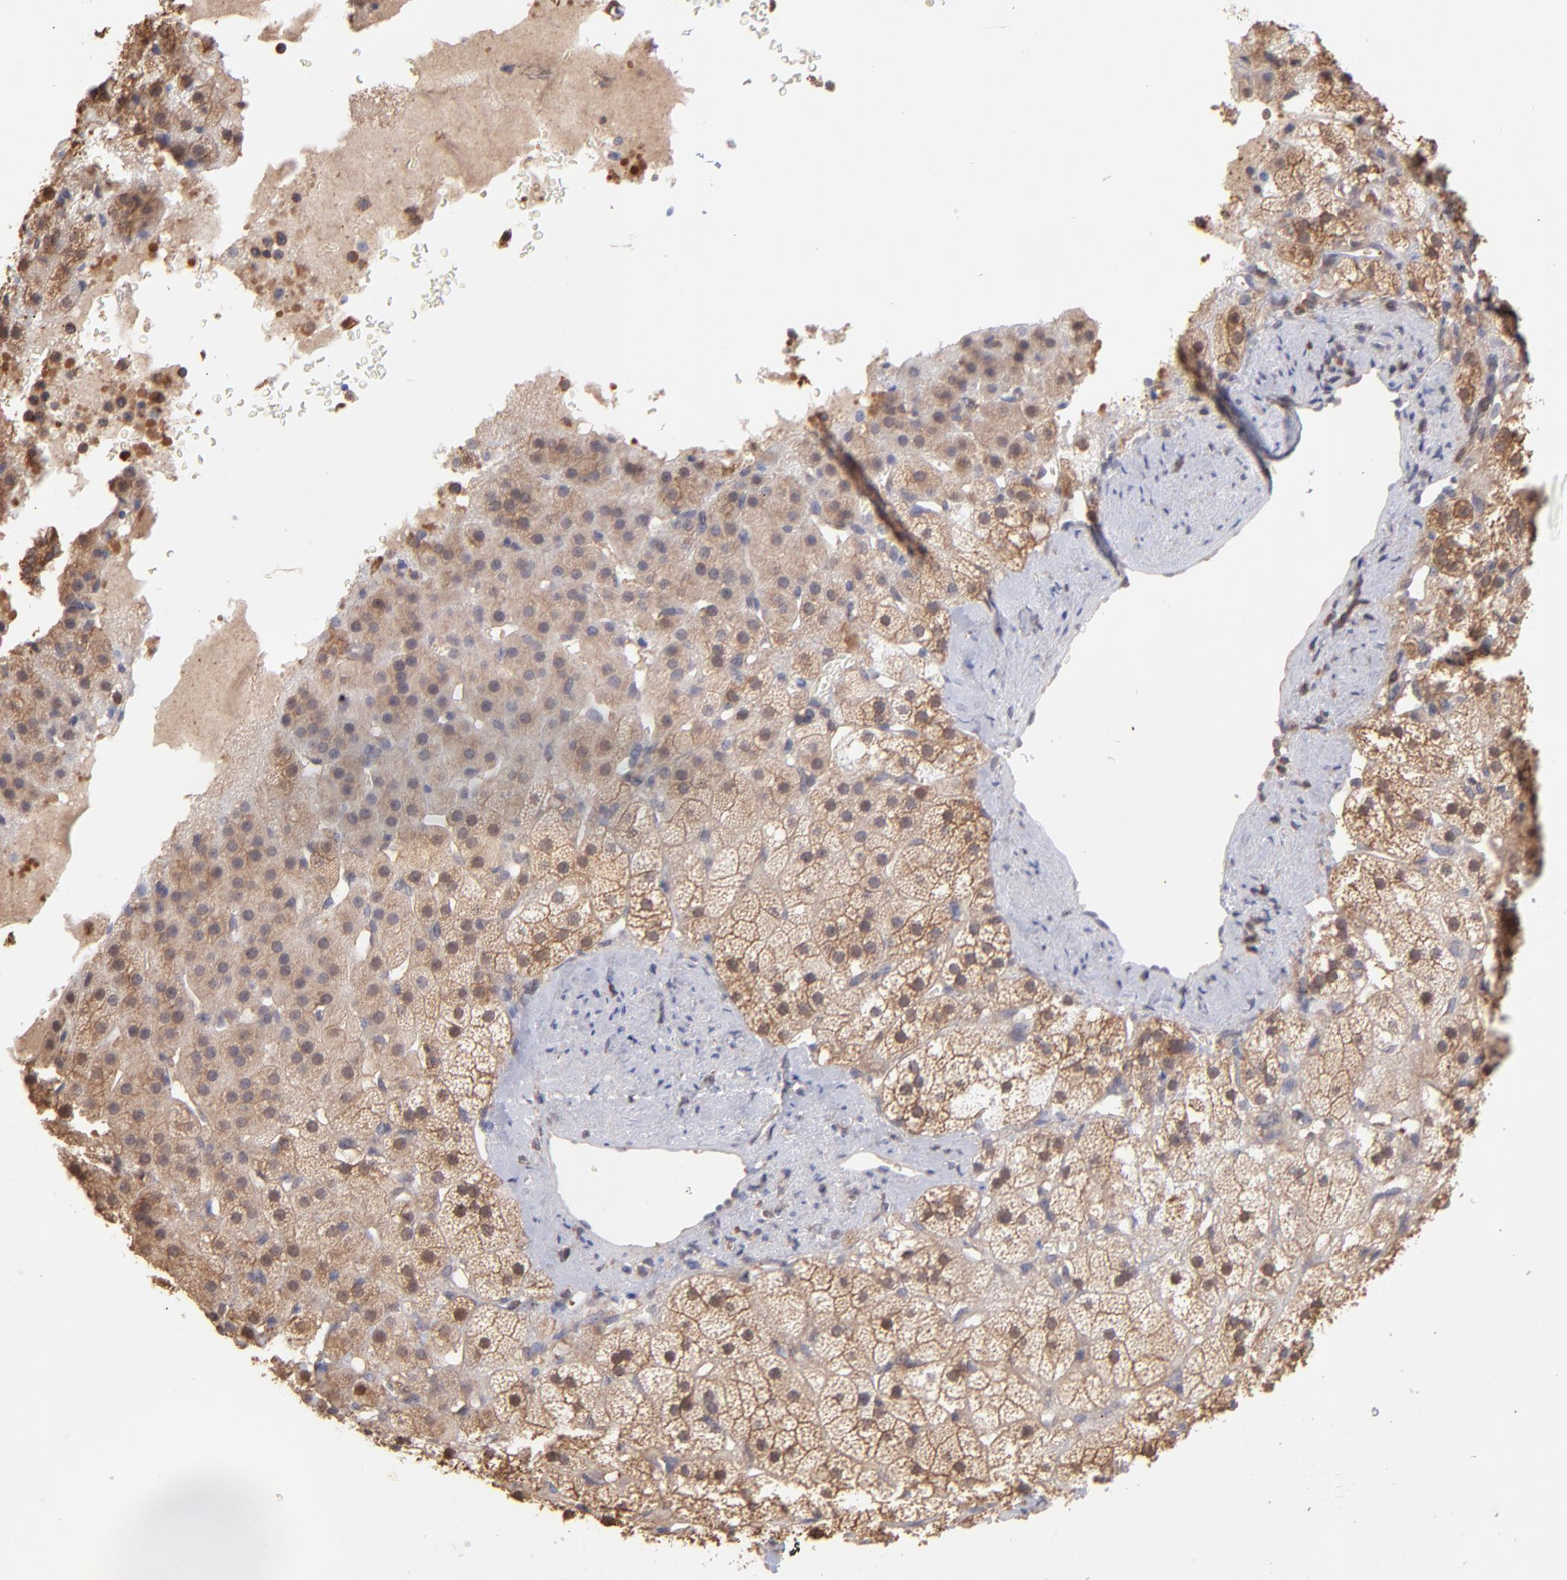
{"staining": {"intensity": "moderate", "quantity": ">75%", "location": "cytoplasmic/membranous"}, "tissue": "adrenal gland", "cell_type": "Glandular cells", "image_type": "normal", "snomed": [{"axis": "morphology", "description": "Normal tissue, NOS"}, {"axis": "topography", "description": "Adrenal gland"}], "caption": "A photomicrograph of adrenal gland stained for a protein shows moderate cytoplasmic/membranous brown staining in glandular cells.", "gene": "MAP2K2", "patient": {"sex": "male", "age": 35}}